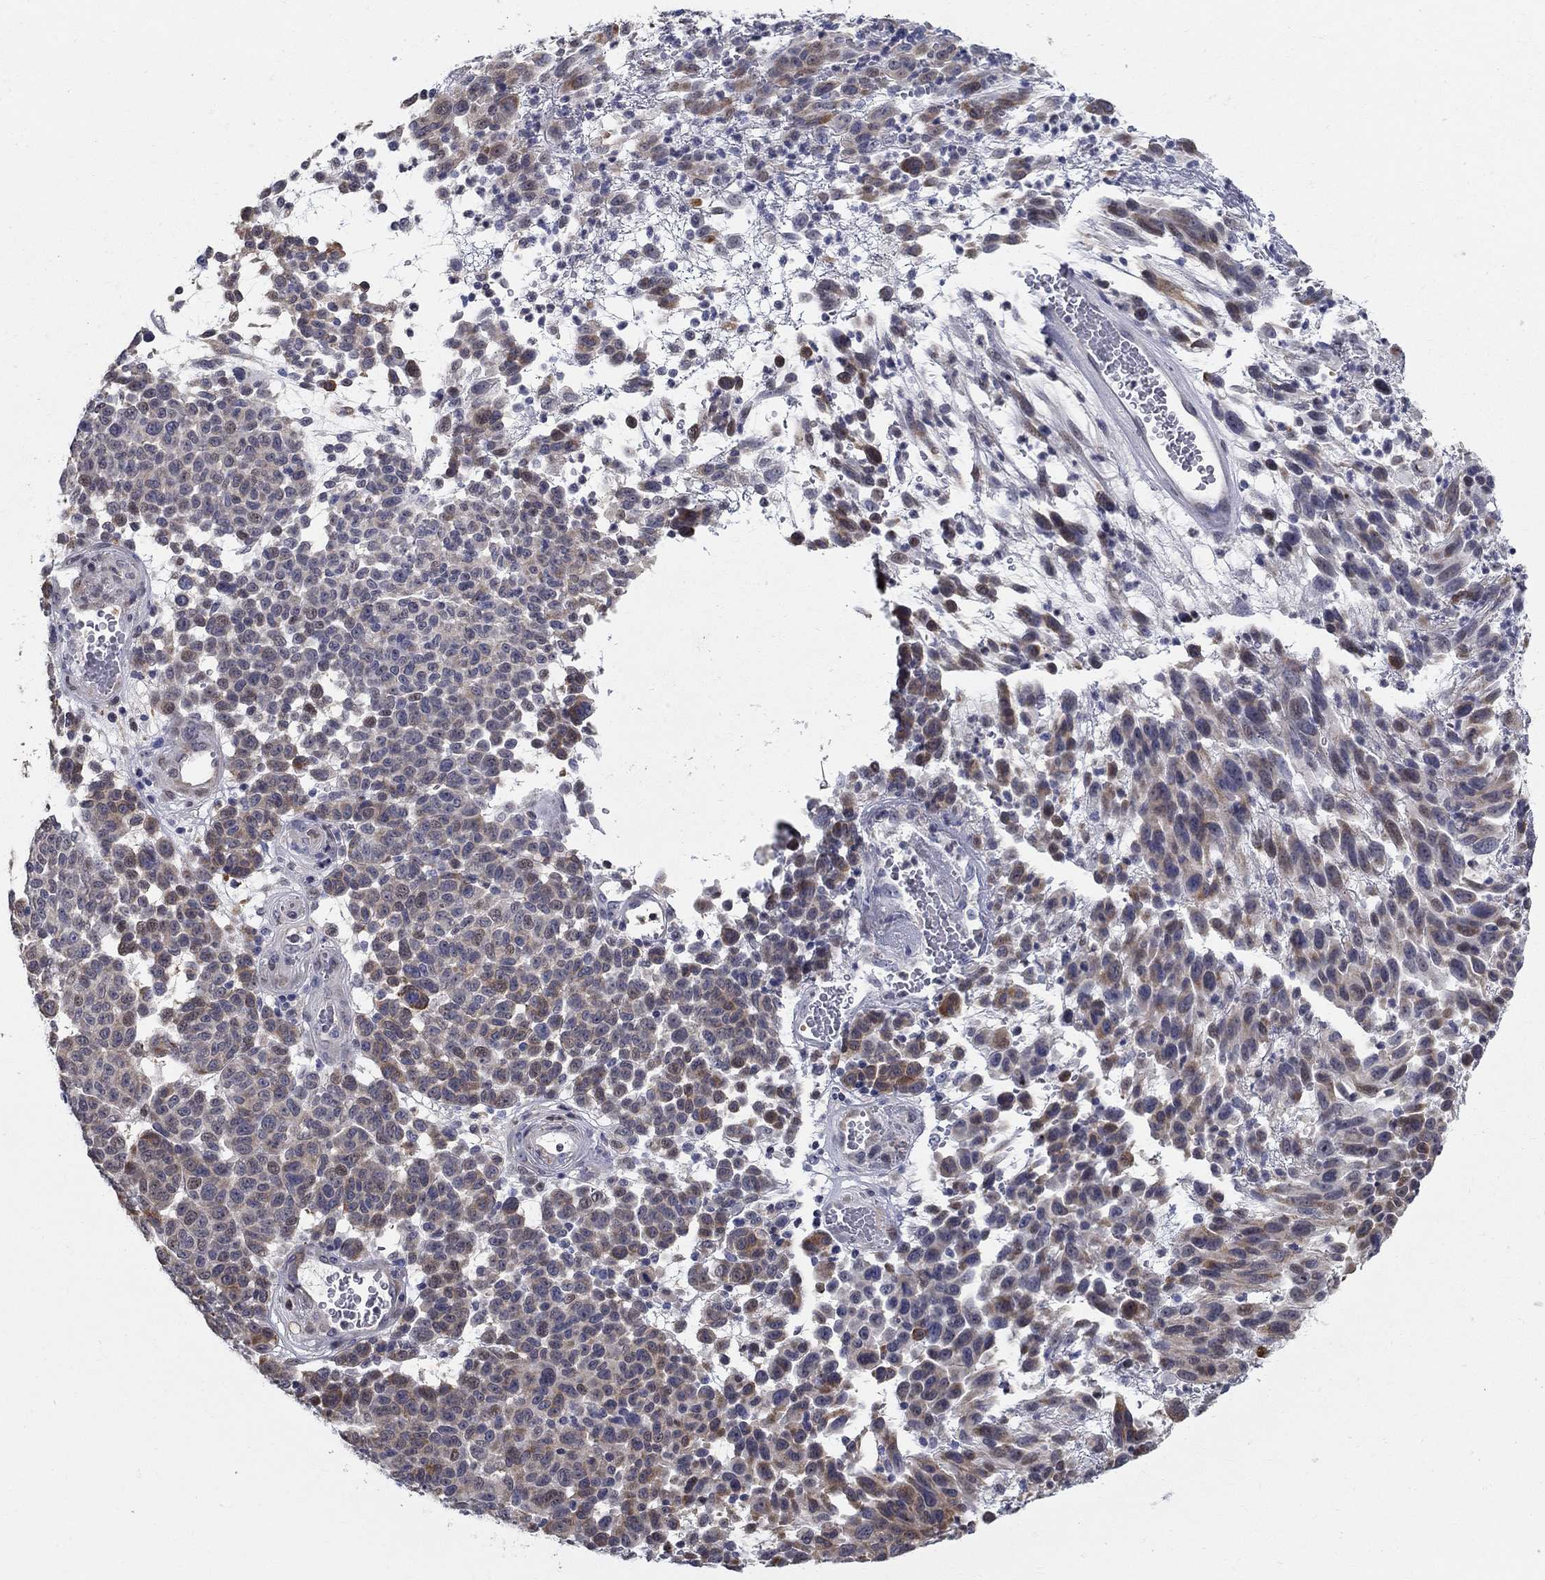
{"staining": {"intensity": "moderate", "quantity": "<25%", "location": "cytoplasmic/membranous,nuclear"}, "tissue": "melanoma", "cell_type": "Tumor cells", "image_type": "cancer", "snomed": [{"axis": "morphology", "description": "Malignant melanoma, NOS"}, {"axis": "topography", "description": "Skin"}], "caption": "Immunohistochemistry (IHC) of human melanoma exhibits low levels of moderate cytoplasmic/membranous and nuclear expression in approximately <25% of tumor cells. The staining was performed using DAB (3,3'-diaminobenzidine), with brown indicating positive protein expression. Nuclei are stained blue with hematoxylin.", "gene": "C16orf46", "patient": {"sex": "male", "age": 59}}